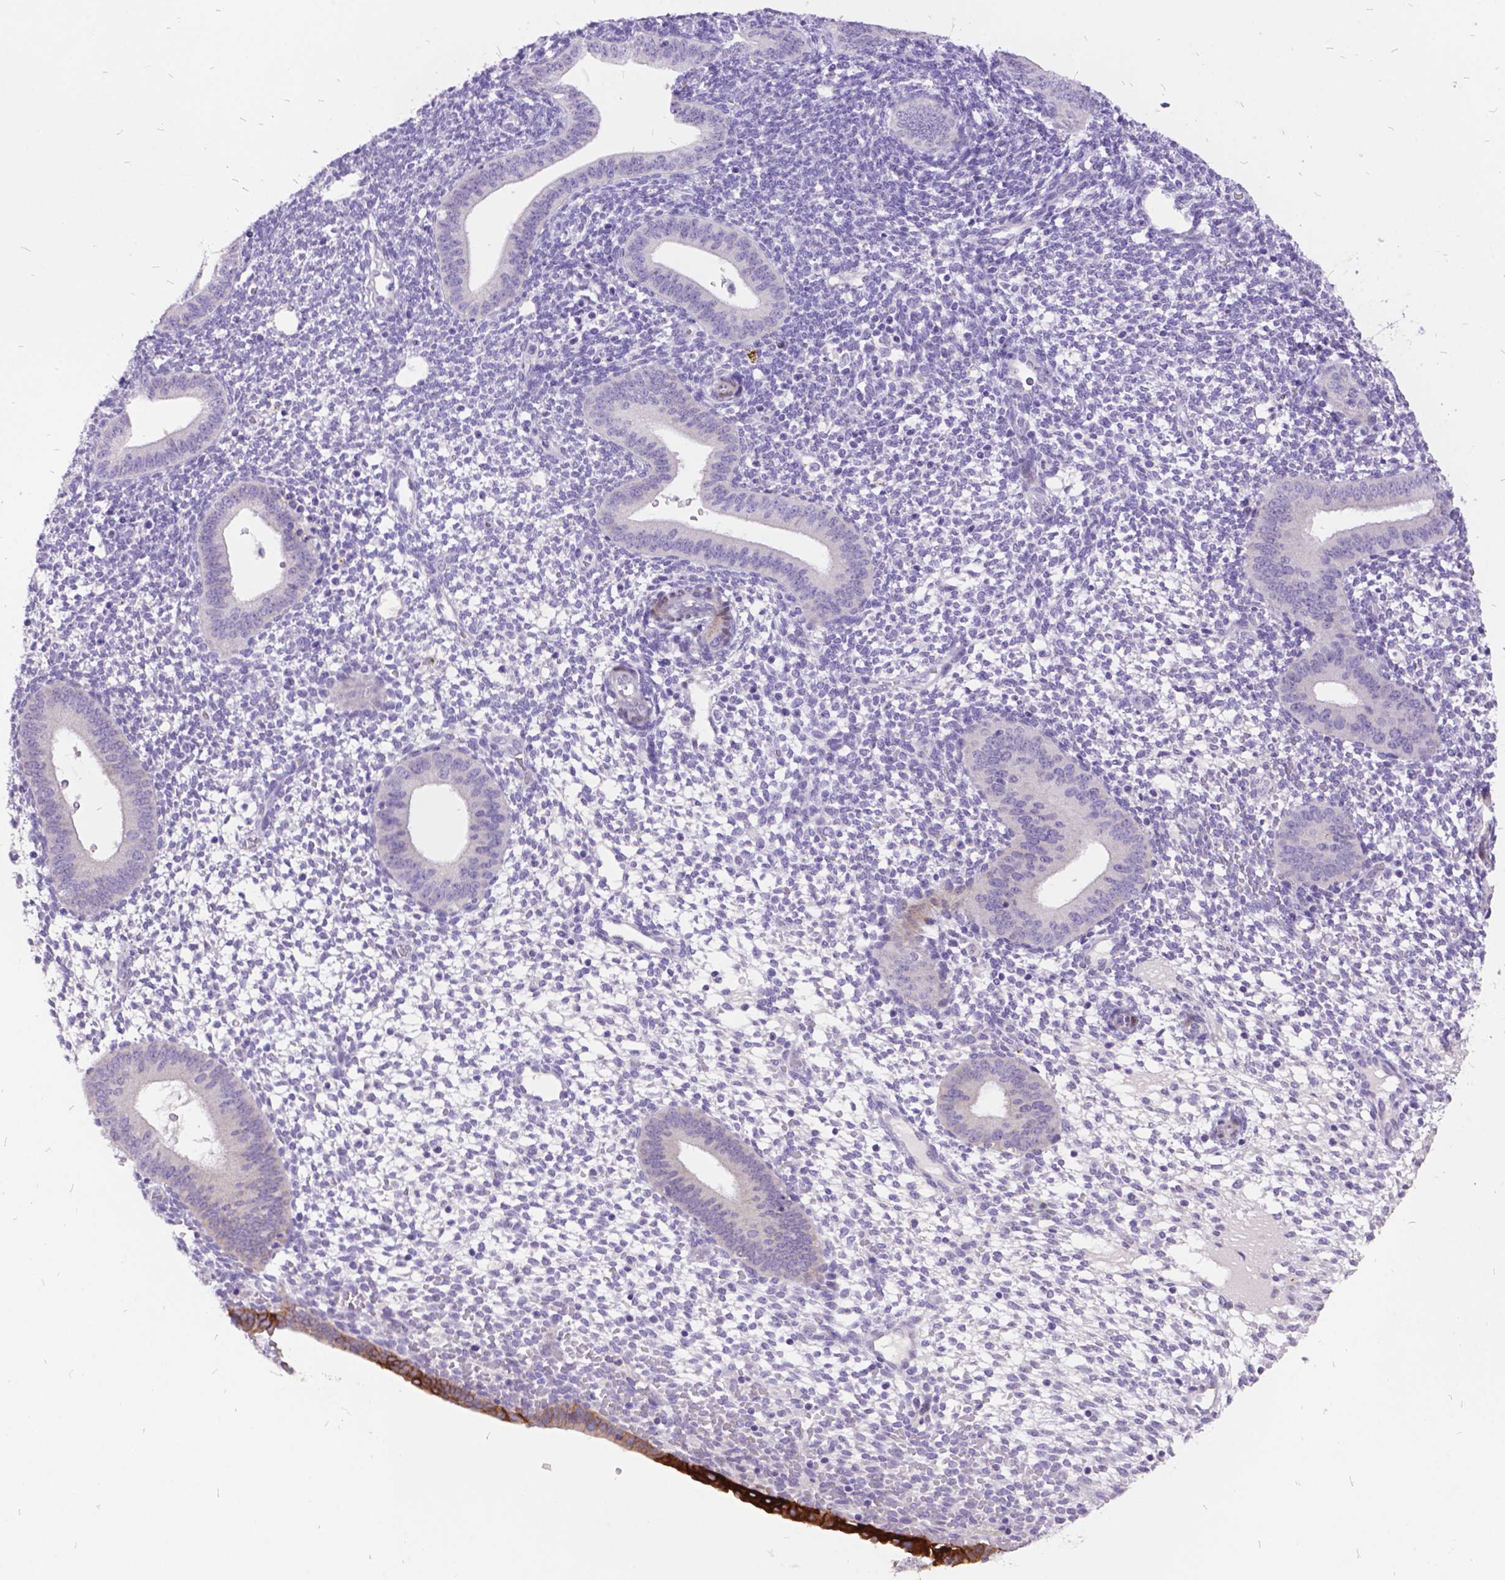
{"staining": {"intensity": "negative", "quantity": "none", "location": "none"}, "tissue": "endometrium", "cell_type": "Cells in endometrial stroma", "image_type": "normal", "snomed": [{"axis": "morphology", "description": "Normal tissue, NOS"}, {"axis": "topography", "description": "Endometrium"}], "caption": "A high-resolution histopathology image shows immunohistochemistry staining of benign endometrium, which displays no significant staining in cells in endometrial stroma. (Brightfield microscopy of DAB (3,3'-diaminobenzidine) immunohistochemistry (IHC) at high magnification).", "gene": "ITGB6", "patient": {"sex": "female", "age": 40}}